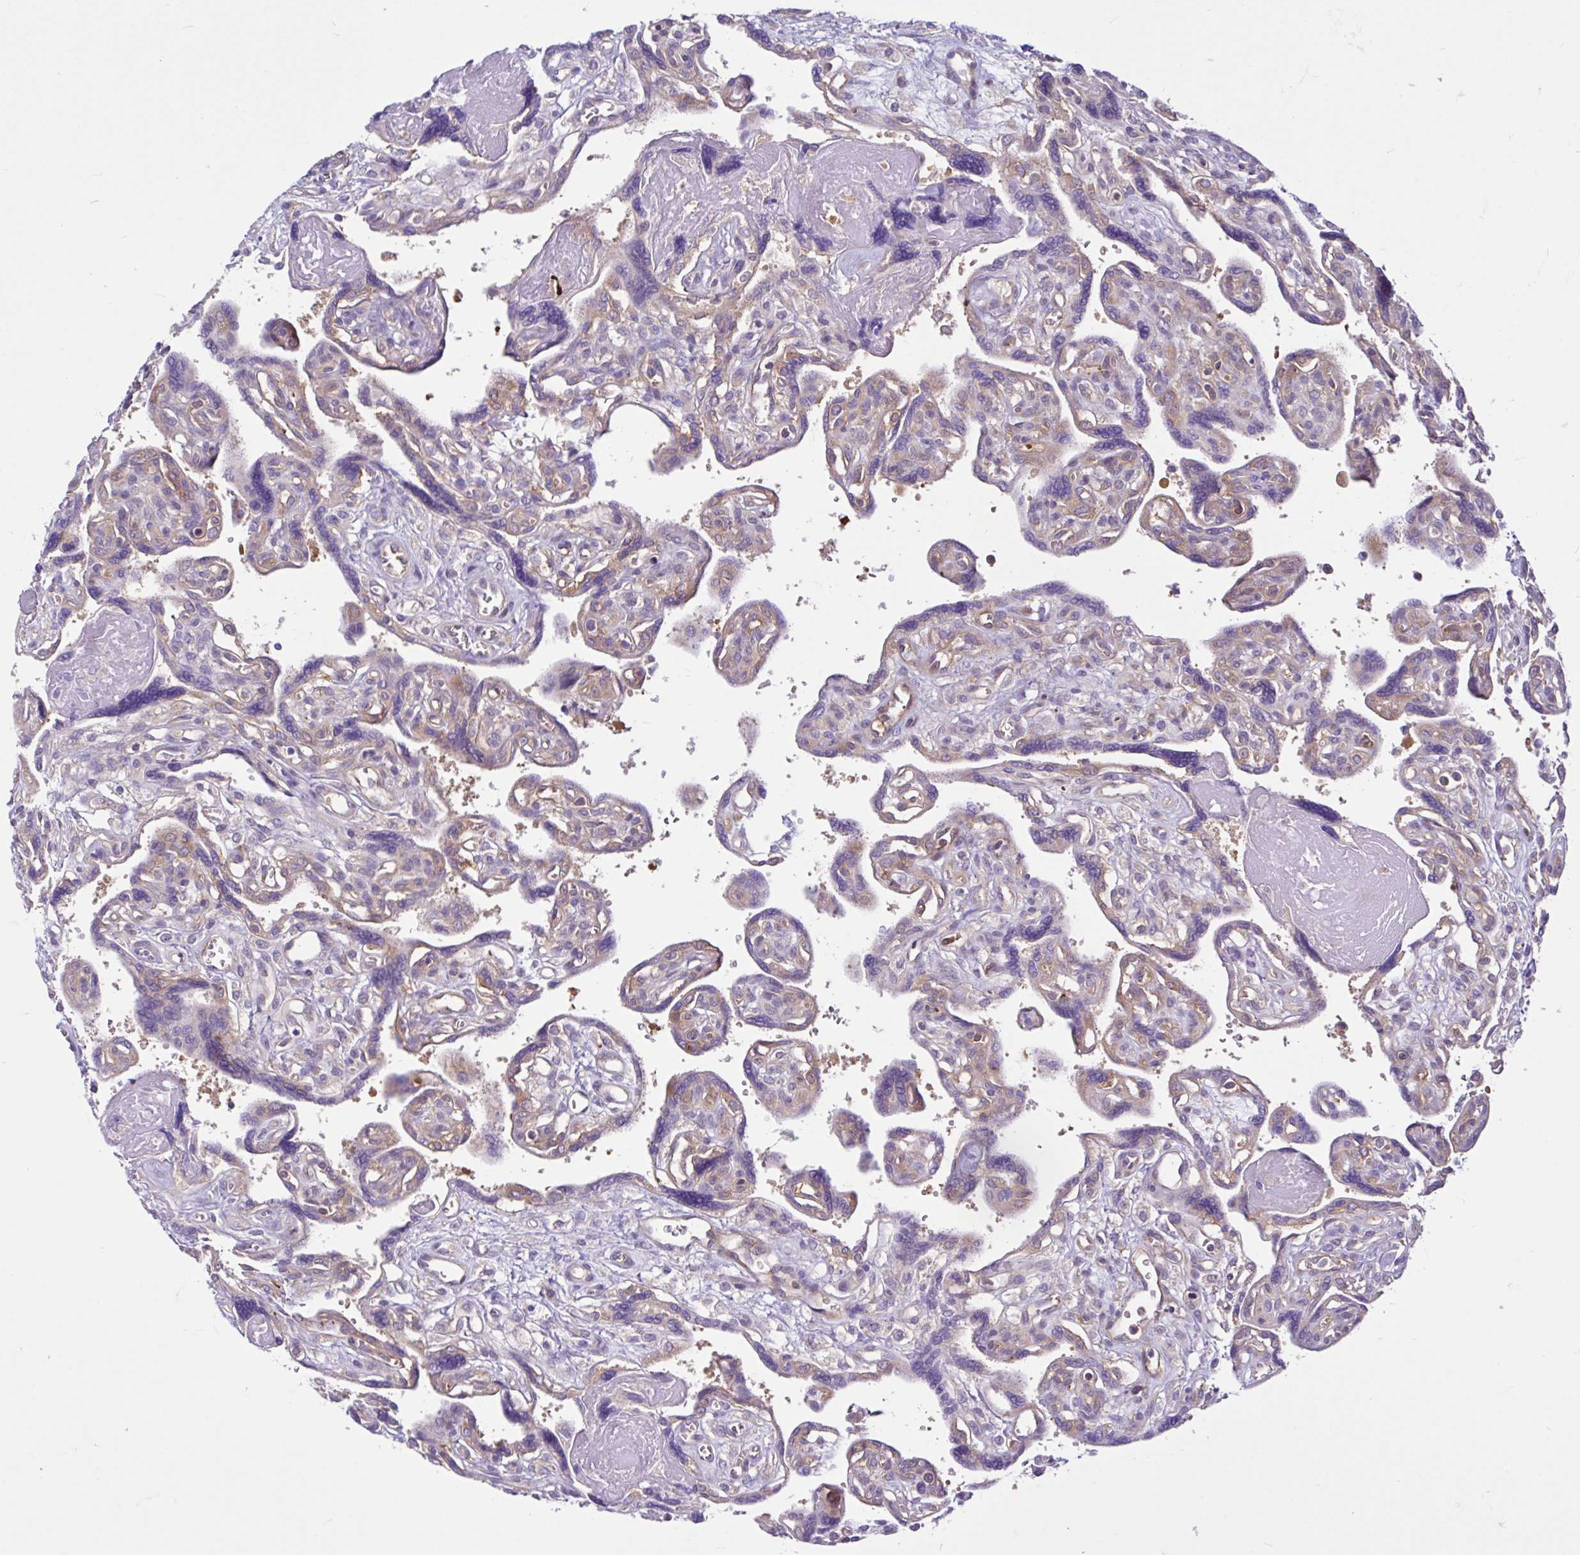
{"staining": {"intensity": "moderate", "quantity": "25%-75%", "location": "cytoplasmic/membranous"}, "tissue": "placenta", "cell_type": "Trophoblastic cells", "image_type": "normal", "snomed": [{"axis": "morphology", "description": "Normal tissue, NOS"}, {"axis": "topography", "description": "Placenta"}], "caption": "There is medium levels of moderate cytoplasmic/membranous staining in trophoblastic cells of benign placenta, as demonstrated by immunohistochemical staining (brown color).", "gene": "LARS1", "patient": {"sex": "female", "age": 39}}